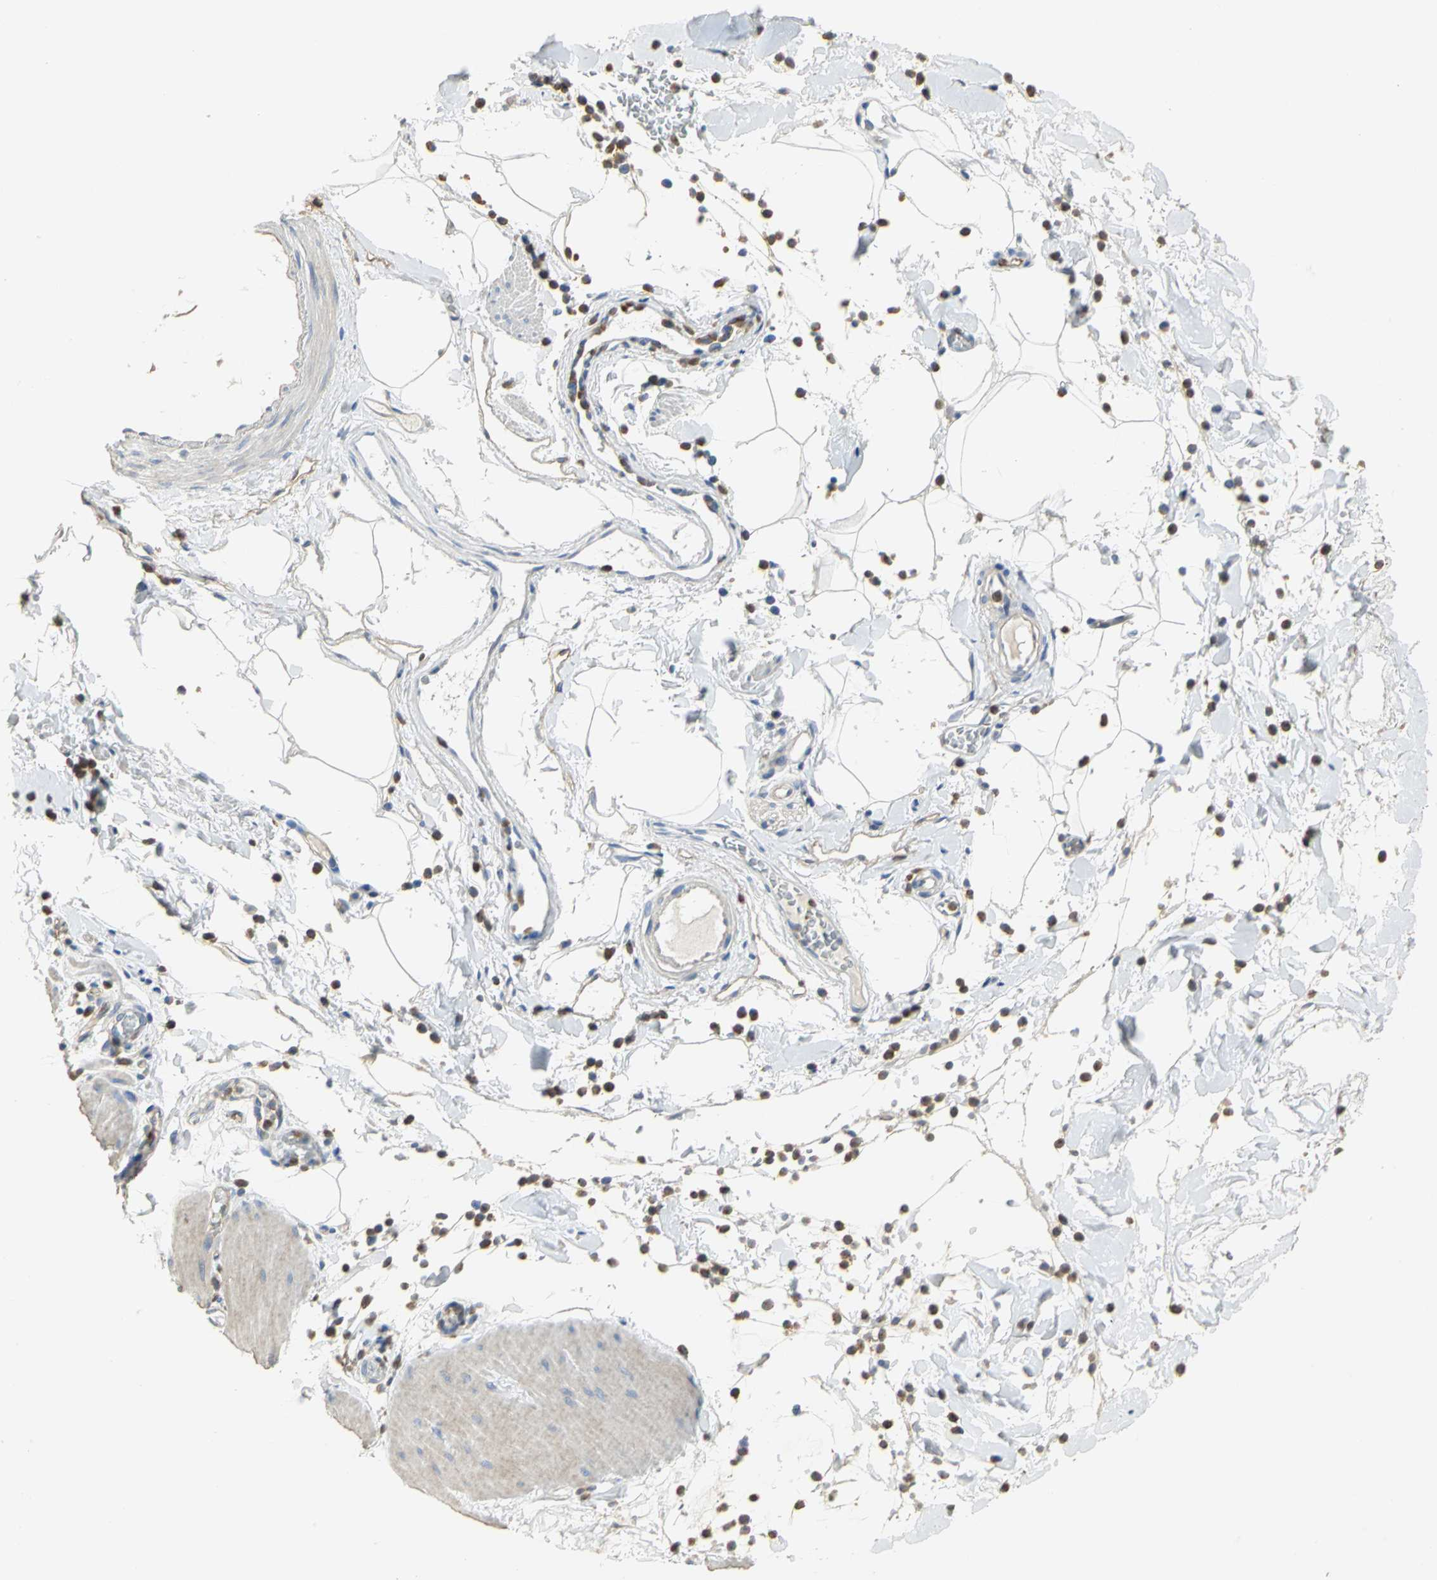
{"staining": {"intensity": "weak", "quantity": ">75%", "location": "cytoplasmic/membranous"}, "tissue": "smooth muscle", "cell_type": "Smooth muscle cells", "image_type": "normal", "snomed": [{"axis": "morphology", "description": "Normal tissue, NOS"}, {"axis": "topography", "description": "Smooth muscle"}, {"axis": "topography", "description": "Colon"}], "caption": "Immunohistochemistry of unremarkable human smooth muscle demonstrates low levels of weak cytoplasmic/membranous positivity in about >75% of smooth muscle cells.", "gene": "DLGAP5", "patient": {"sex": "male", "age": 67}}